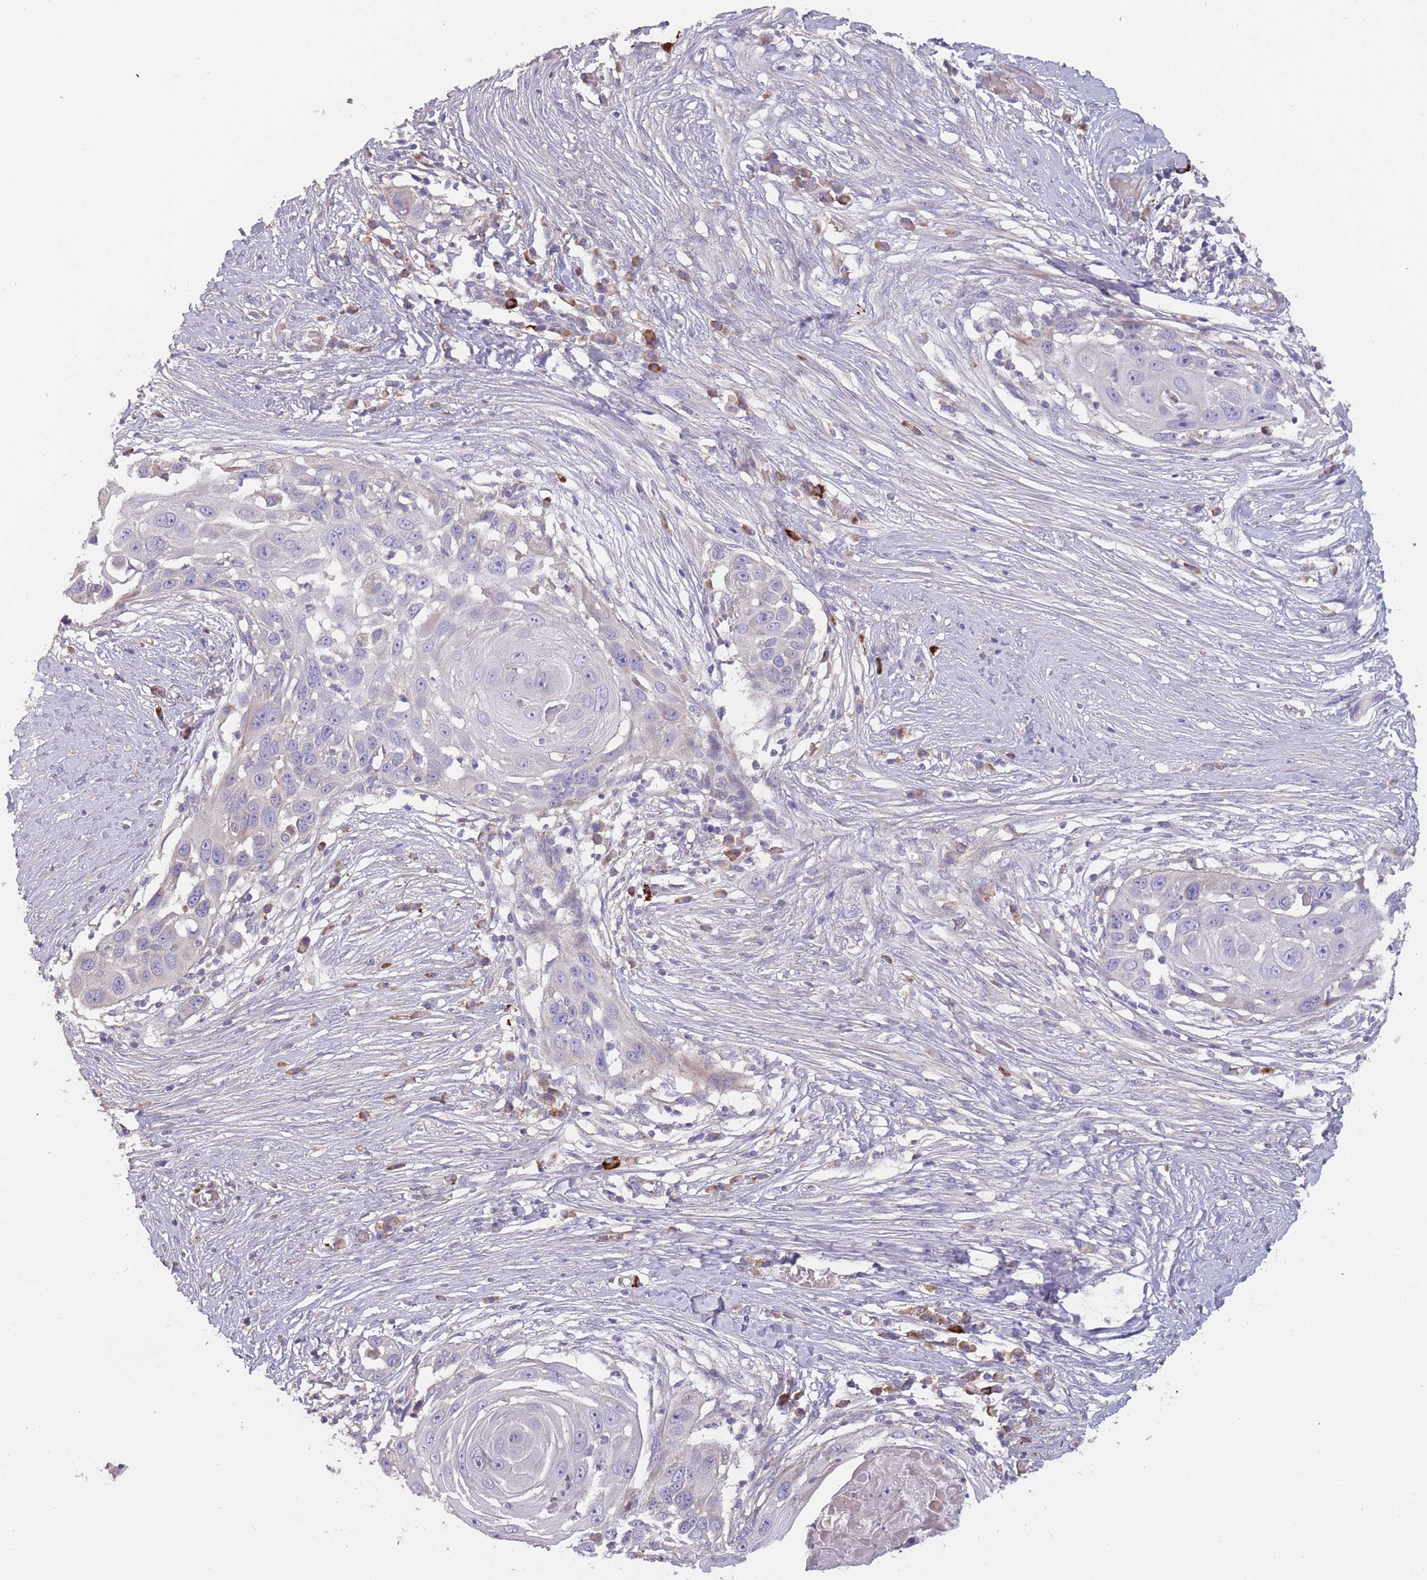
{"staining": {"intensity": "negative", "quantity": "none", "location": "none"}, "tissue": "skin cancer", "cell_type": "Tumor cells", "image_type": "cancer", "snomed": [{"axis": "morphology", "description": "Squamous cell carcinoma, NOS"}, {"axis": "topography", "description": "Skin"}], "caption": "The histopathology image shows no staining of tumor cells in skin cancer.", "gene": "SUSD1", "patient": {"sex": "female", "age": 44}}